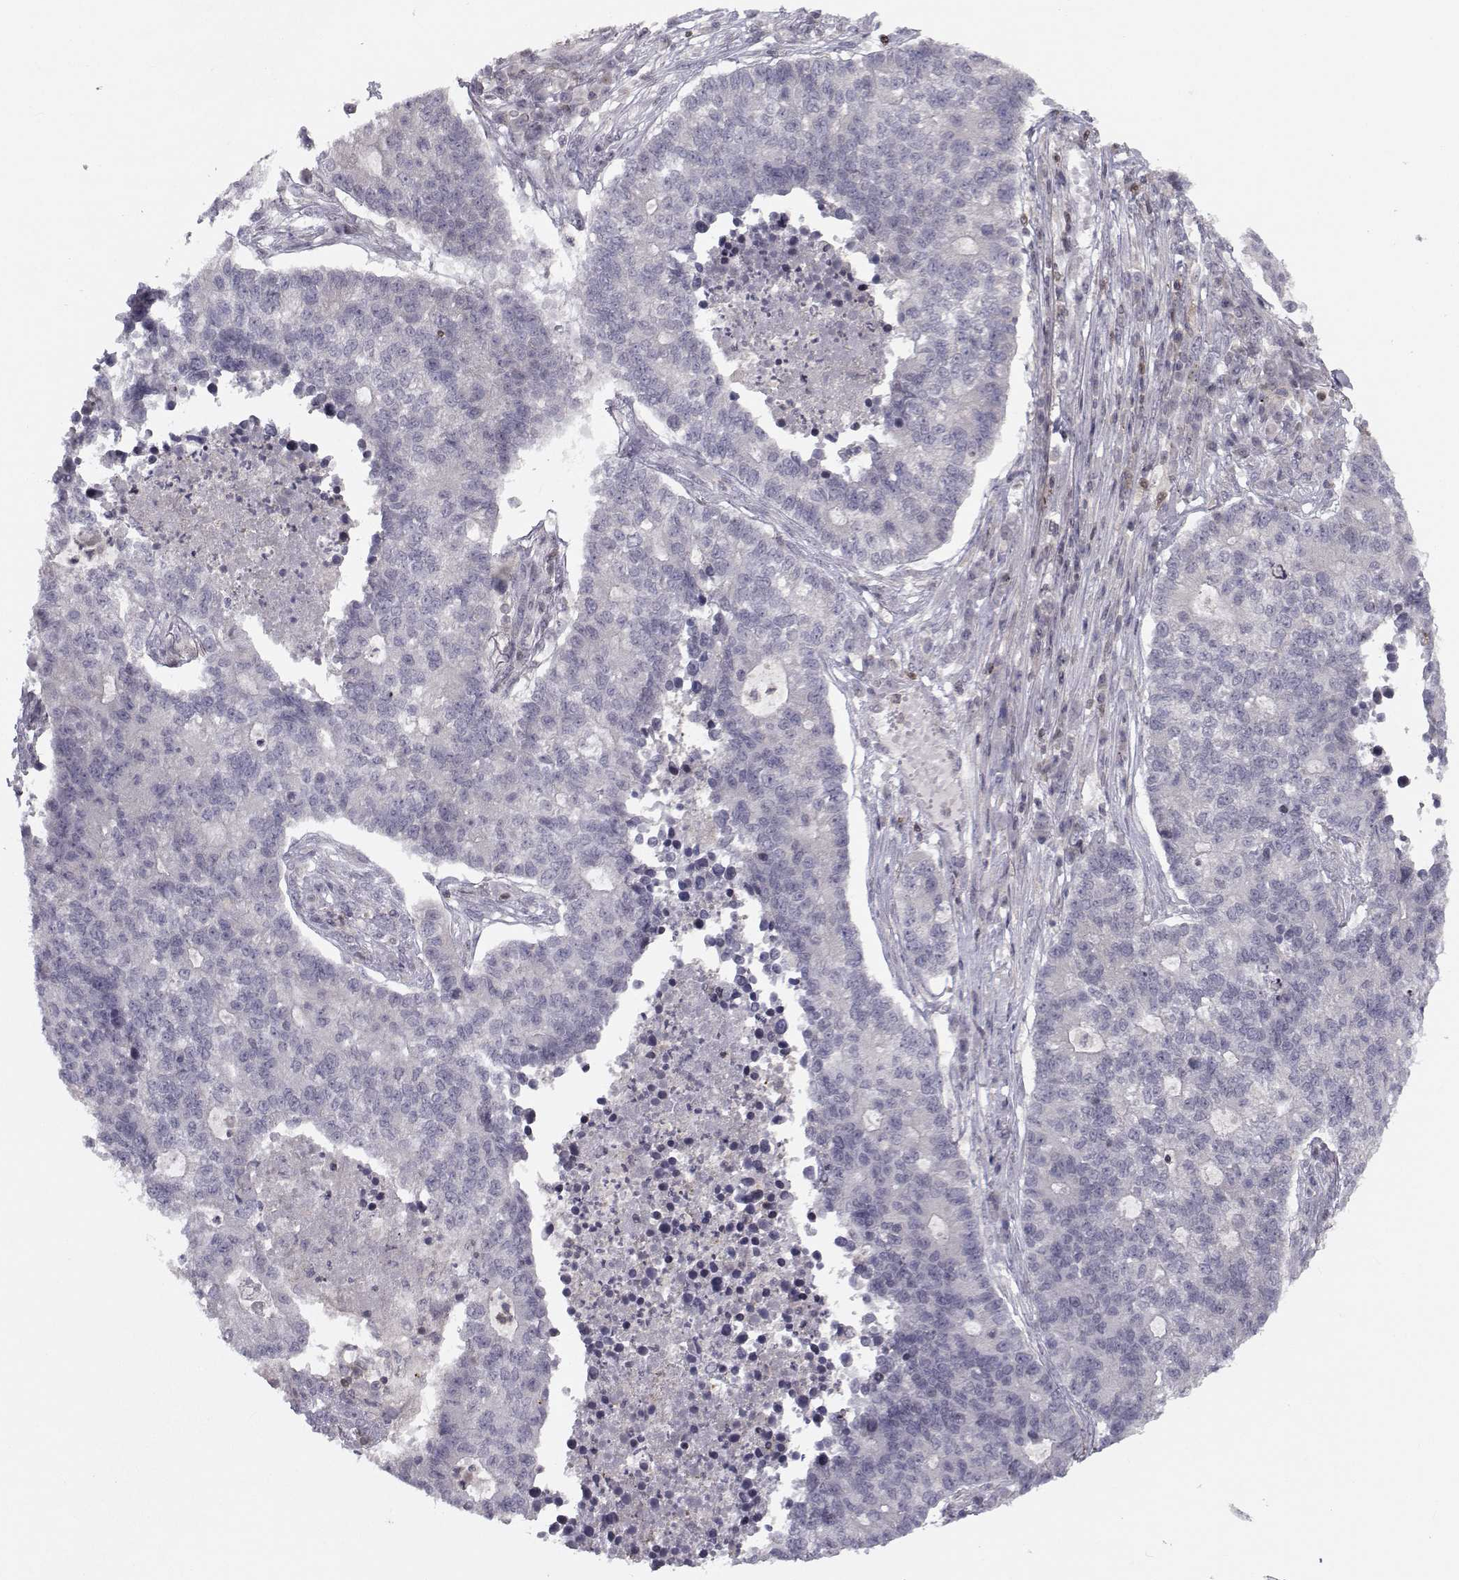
{"staining": {"intensity": "negative", "quantity": "none", "location": "none"}, "tissue": "lung cancer", "cell_type": "Tumor cells", "image_type": "cancer", "snomed": [{"axis": "morphology", "description": "Adenocarcinoma, NOS"}, {"axis": "topography", "description": "Lung"}], "caption": "DAB immunohistochemical staining of human lung cancer (adenocarcinoma) demonstrates no significant expression in tumor cells.", "gene": "PCP4L1", "patient": {"sex": "male", "age": 57}}